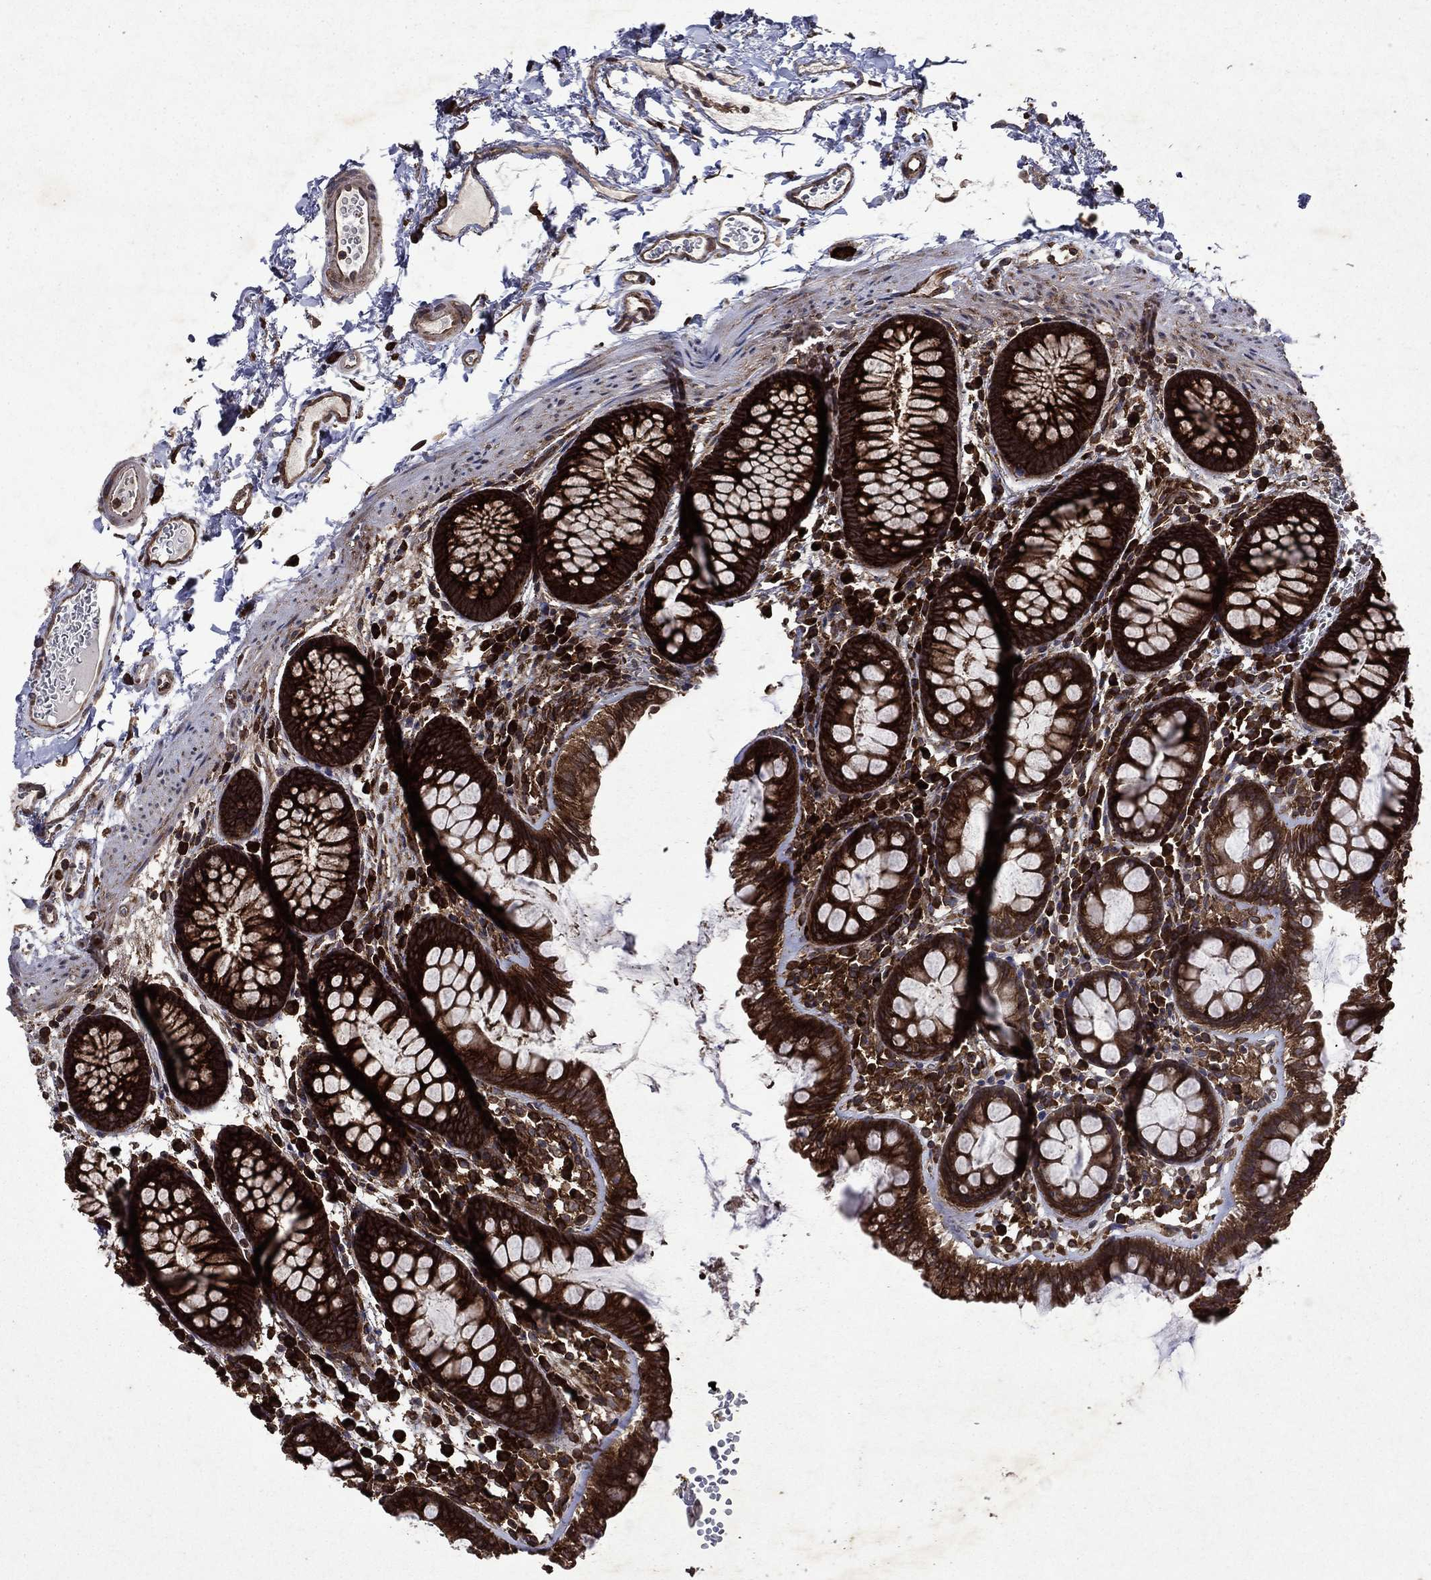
{"staining": {"intensity": "moderate", "quantity": "25%-75%", "location": "cytoplasmic/membranous"}, "tissue": "colon", "cell_type": "Endothelial cells", "image_type": "normal", "snomed": [{"axis": "morphology", "description": "Normal tissue, NOS"}, {"axis": "topography", "description": "Colon"}], "caption": "About 25%-75% of endothelial cells in benign human colon exhibit moderate cytoplasmic/membranous protein expression as visualized by brown immunohistochemical staining.", "gene": "EIF2B4", "patient": {"sex": "male", "age": 76}}